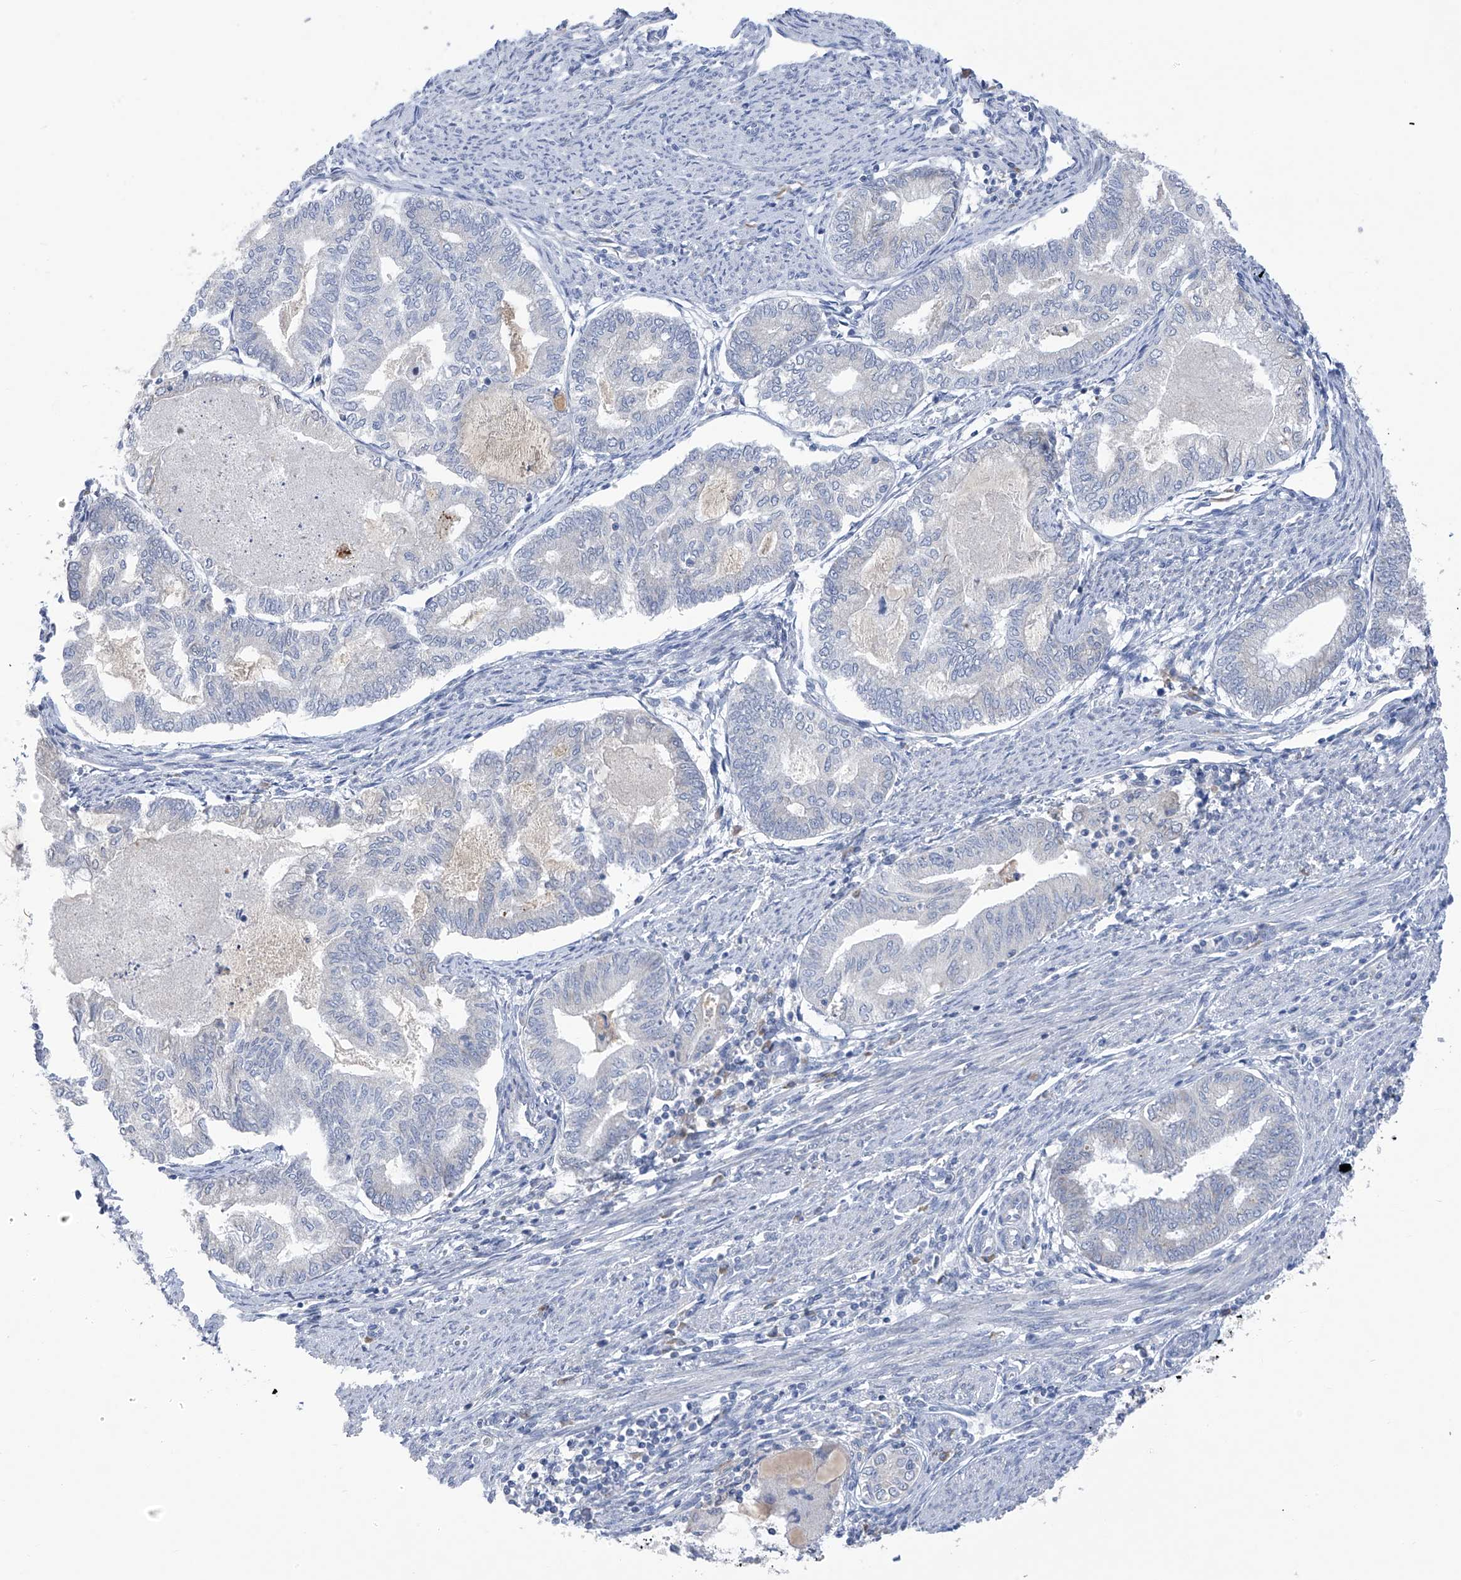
{"staining": {"intensity": "negative", "quantity": "none", "location": "none"}, "tissue": "endometrial cancer", "cell_type": "Tumor cells", "image_type": "cancer", "snomed": [{"axis": "morphology", "description": "Adenocarcinoma, NOS"}, {"axis": "topography", "description": "Endometrium"}], "caption": "Endometrial cancer (adenocarcinoma) stained for a protein using immunohistochemistry displays no staining tumor cells.", "gene": "SLCO4A1", "patient": {"sex": "female", "age": 79}}